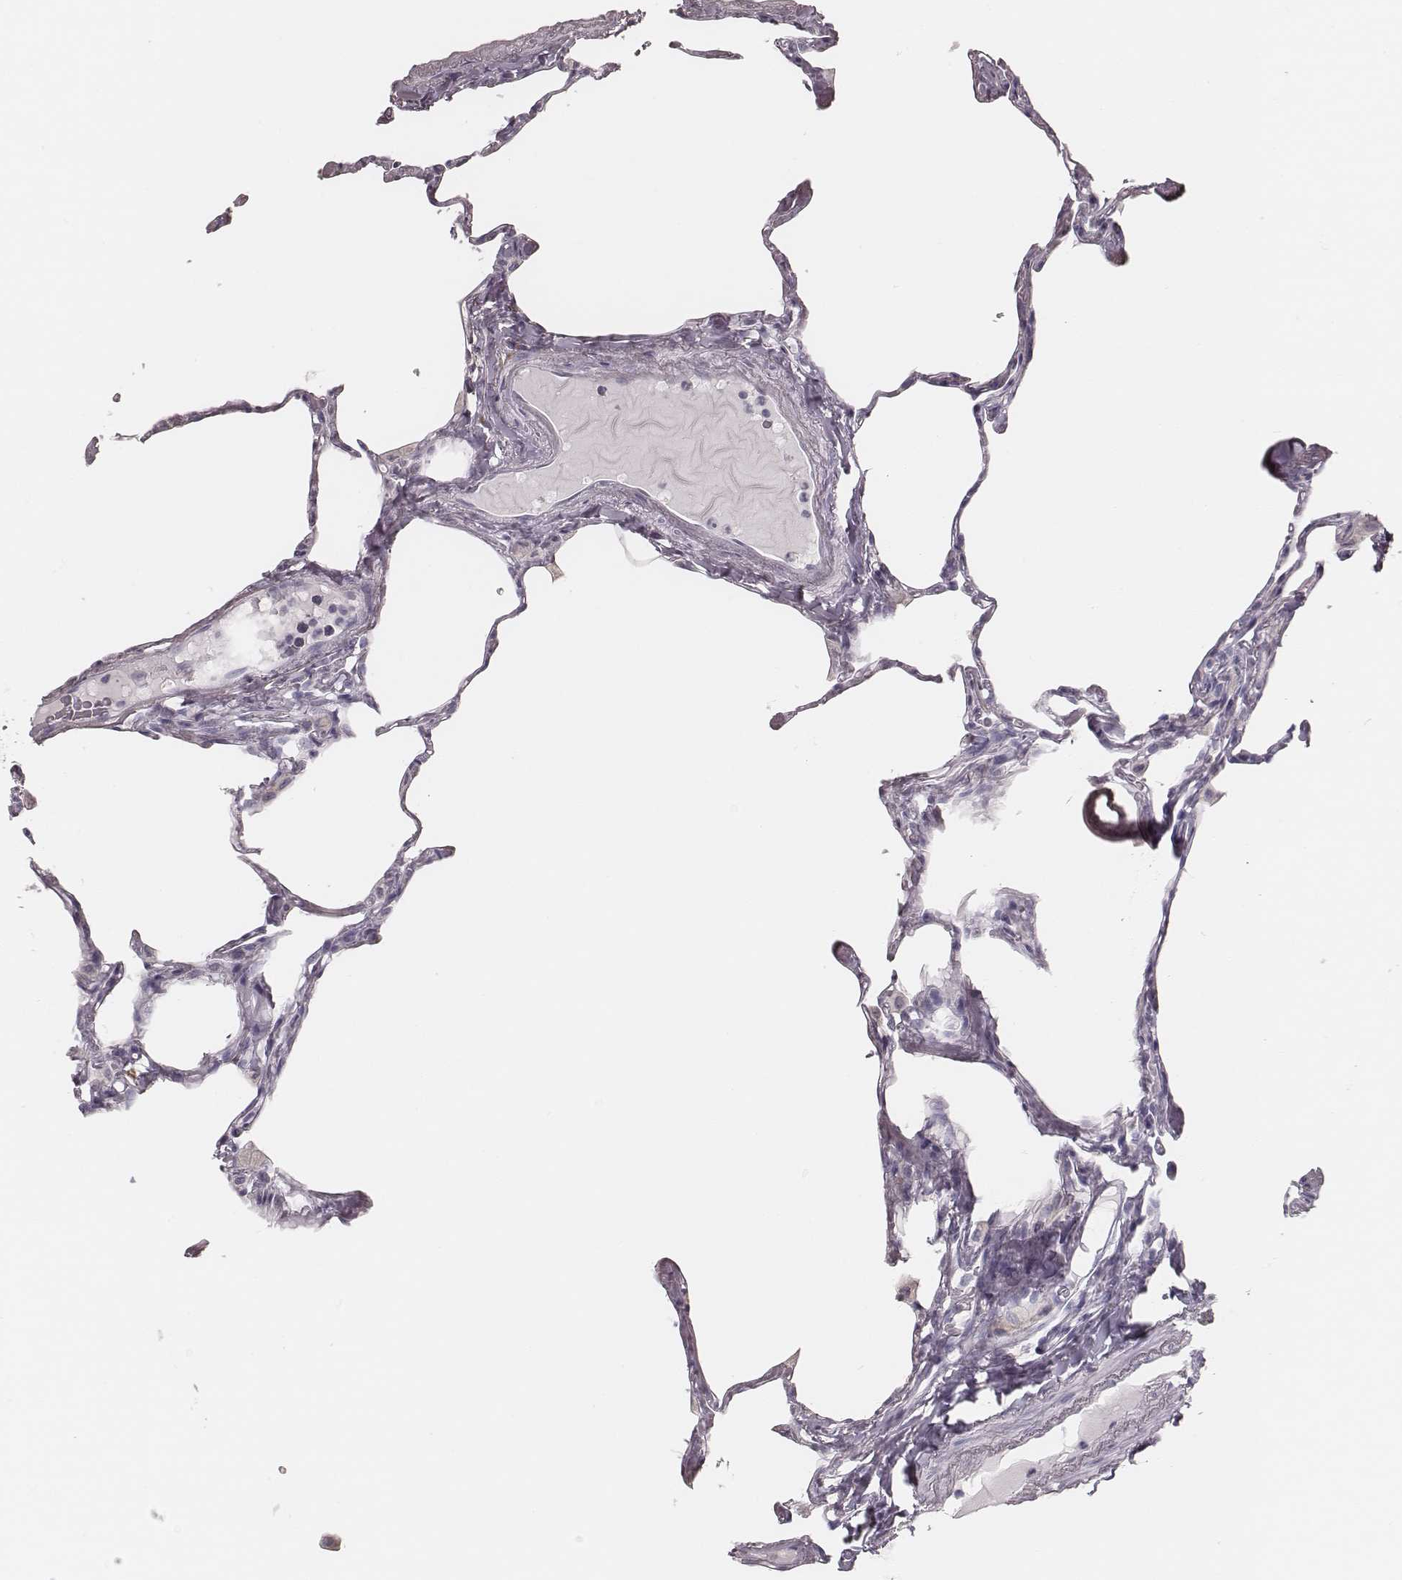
{"staining": {"intensity": "negative", "quantity": "none", "location": "none"}, "tissue": "lung", "cell_type": "Alveolar cells", "image_type": "normal", "snomed": [{"axis": "morphology", "description": "Normal tissue, NOS"}, {"axis": "topography", "description": "Lung"}], "caption": "Lung stained for a protein using immunohistochemistry (IHC) displays no expression alveolar cells.", "gene": "KIF5C", "patient": {"sex": "male", "age": 65}}